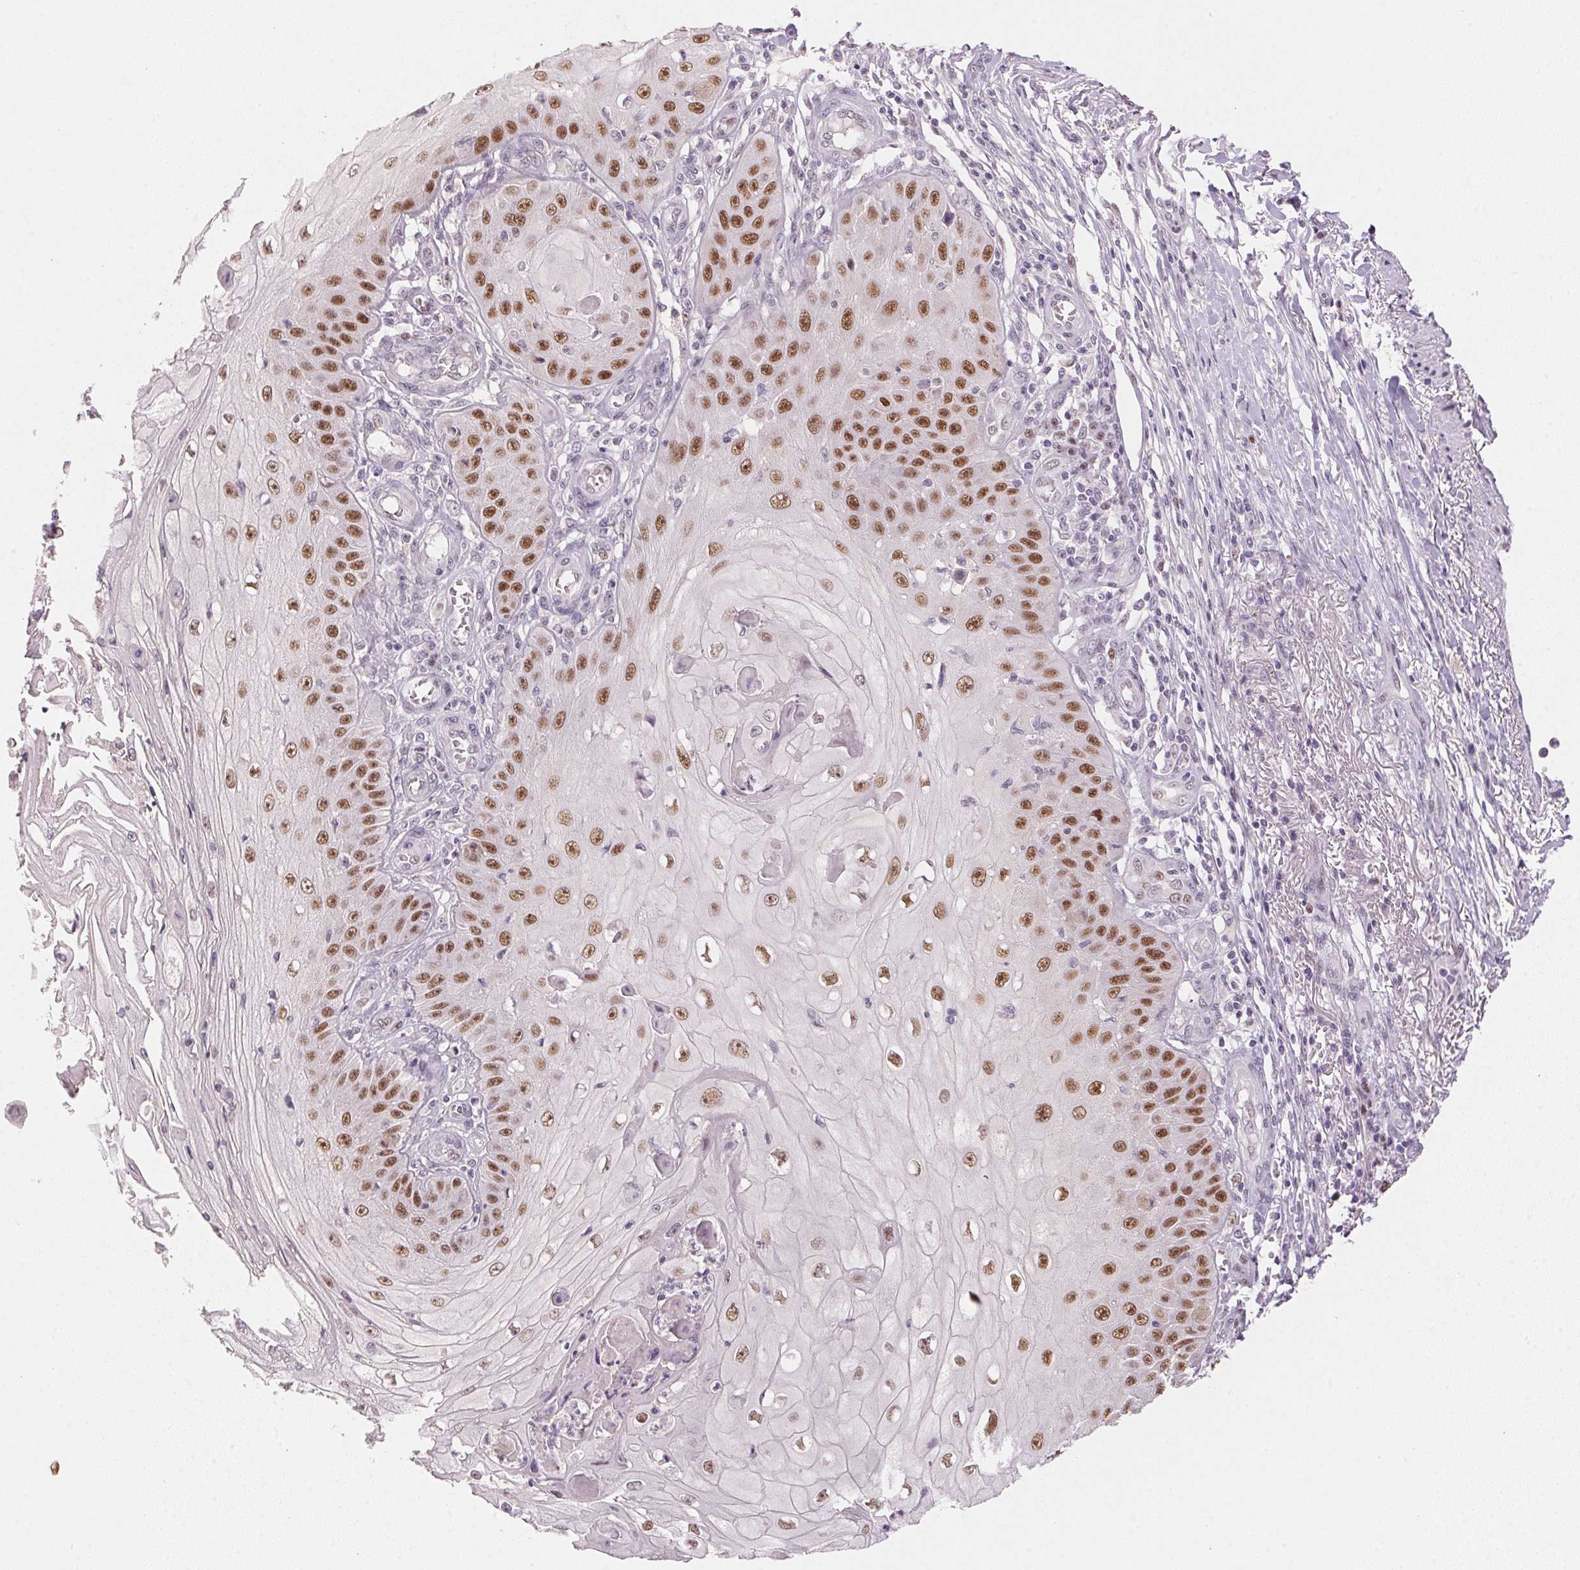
{"staining": {"intensity": "moderate", "quantity": ">75%", "location": "nuclear"}, "tissue": "skin cancer", "cell_type": "Tumor cells", "image_type": "cancer", "snomed": [{"axis": "morphology", "description": "Squamous cell carcinoma, NOS"}, {"axis": "topography", "description": "Skin"}], "caption": "Skin squamous cell carcinoma stained with a brown dye shows moderate nuclear positive staining in approximately >75% of tumor cells.", "gene": "POLR3G", "patient": {"sex": "male", "age": 70}}